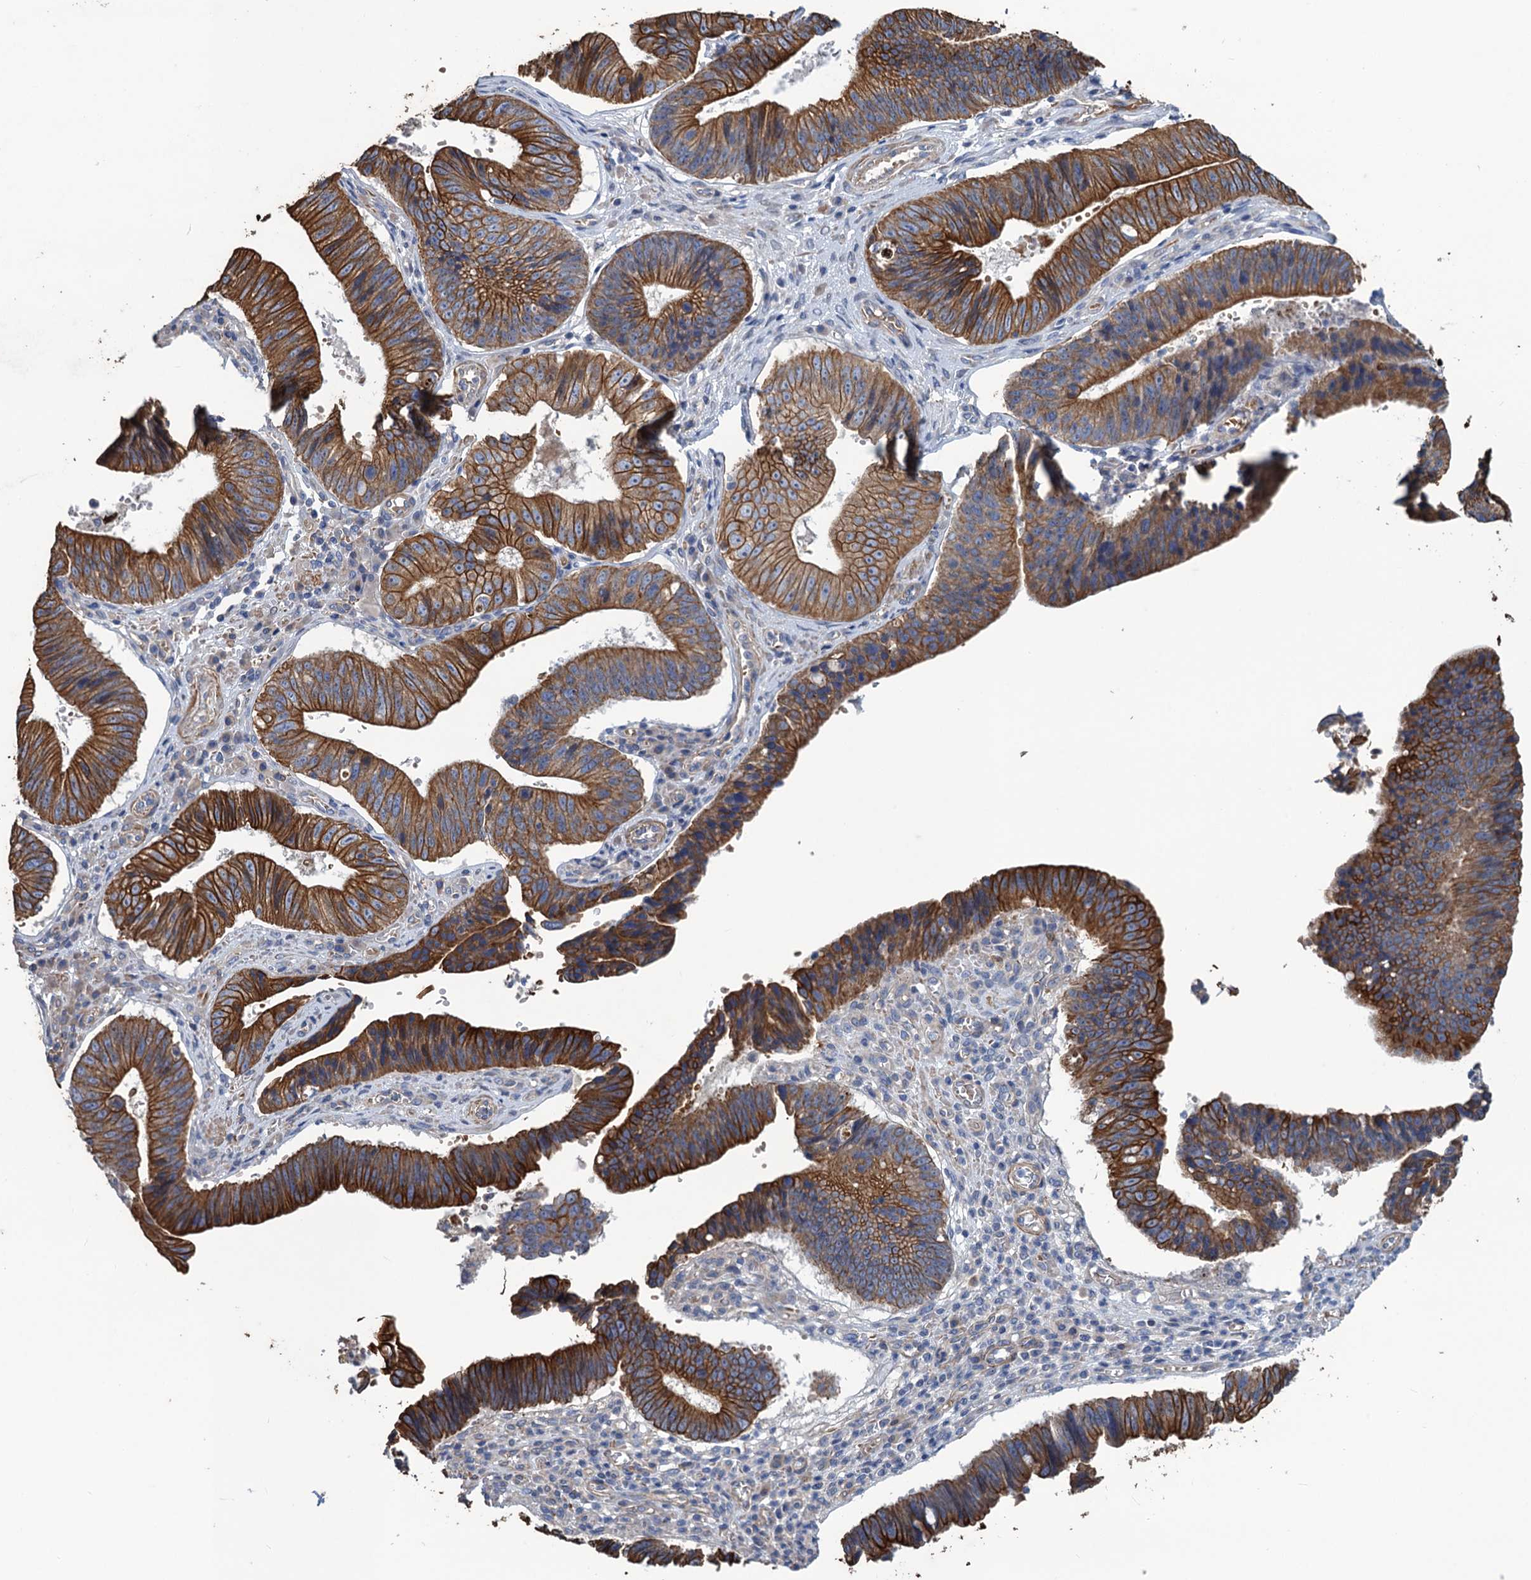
{"staining": {"intensity": "strong", "quantity": ">75%", "location": "cytoplasmic/membranous"}, "tissue": "stomach cancer", "cell_type": "Tumor cells", "image_type": "cancer", "snomed": [{"axis": "morphology", "description": "Adenocarcinoma, NOS"}, {"axis": "topography", "description": "Stomach"}], "caption": "Protein analysis of stomach cancer (adenocarcinoma) tissue exhibits strong cytoplasmic/membranous positivity in approximately >75% of tumor cells.", "gene": "SMCO3", "patient": {"sex": "male", "age": 59}}